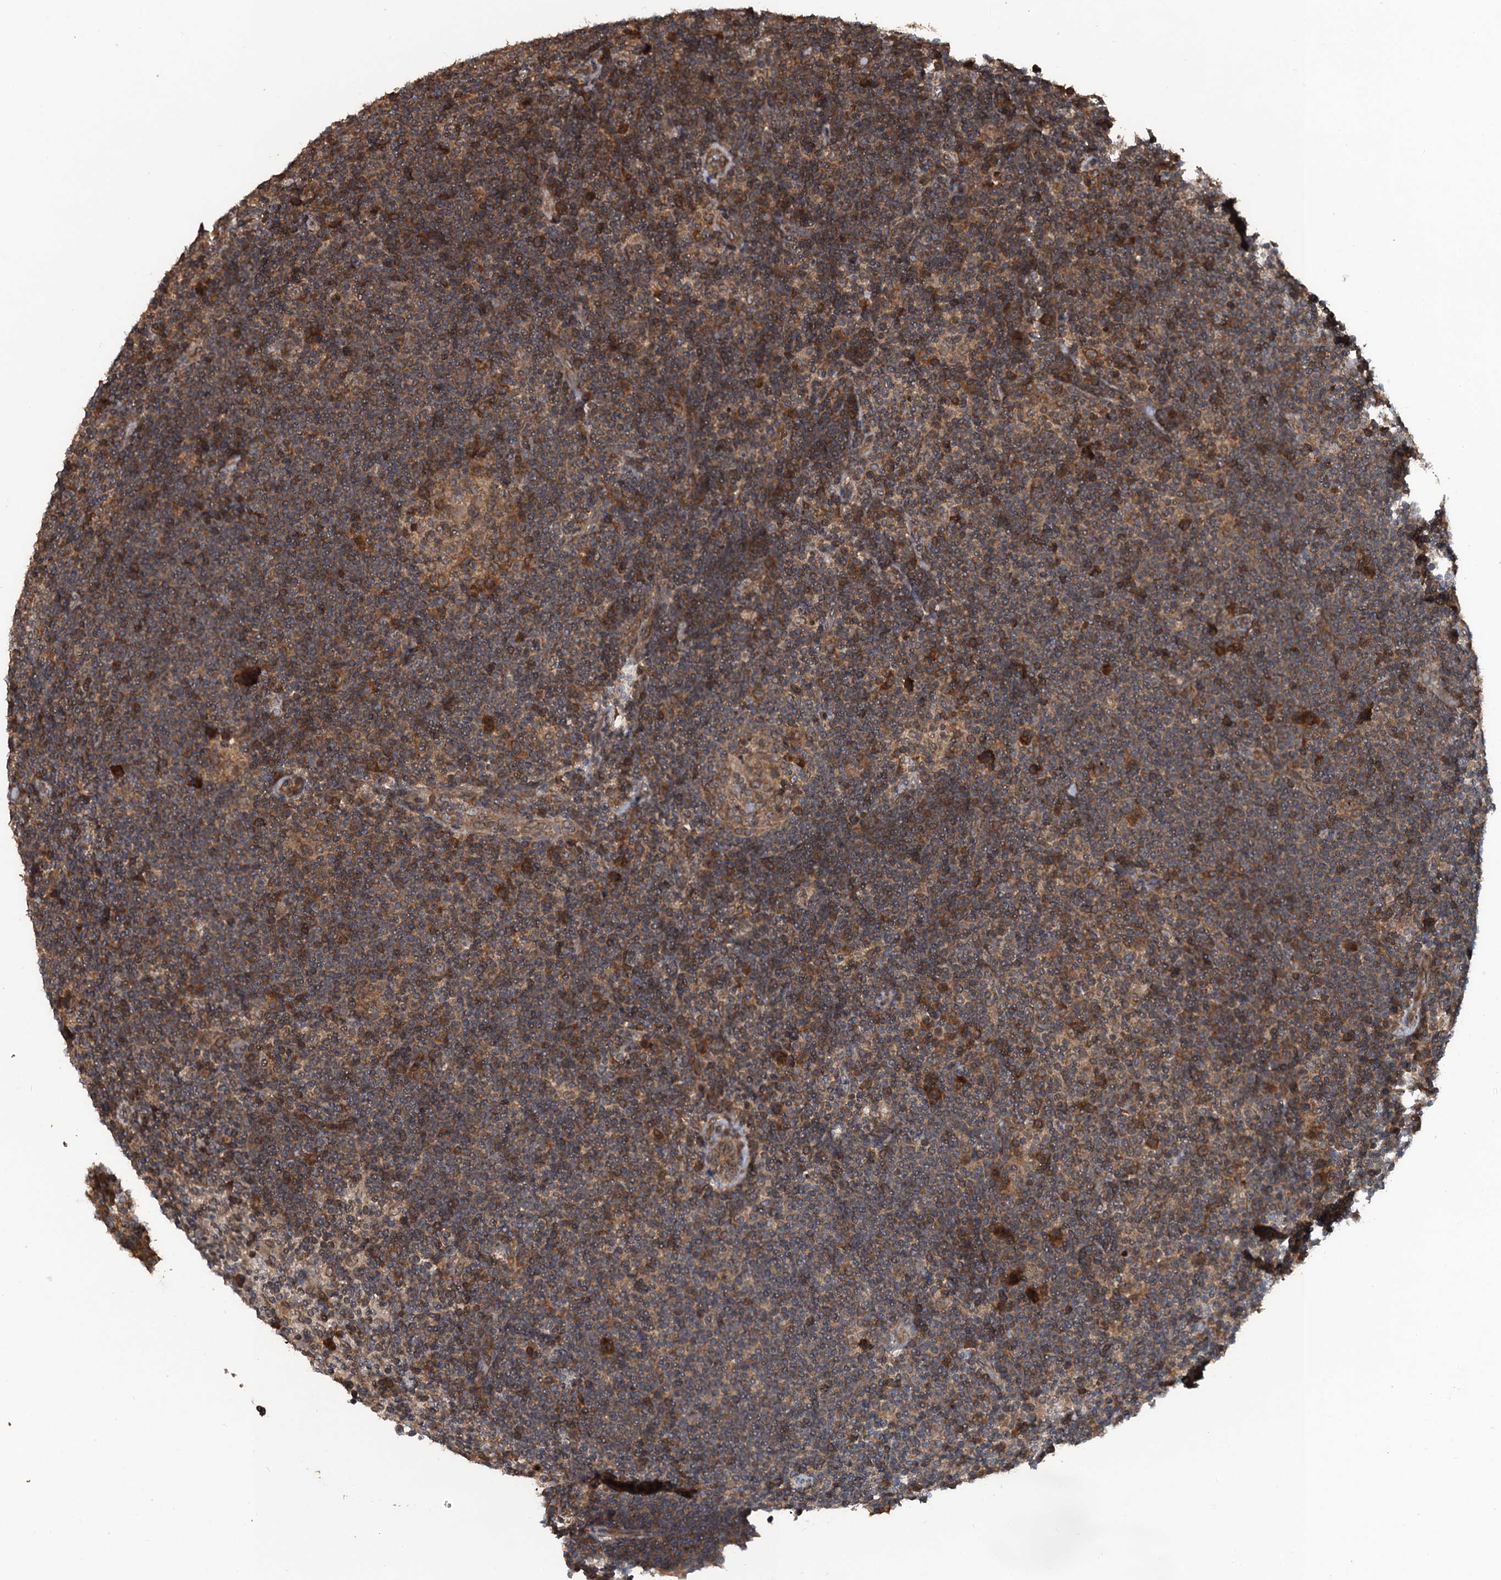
{"staining": {"intensity": "moderate", "quantity": ">75%", "location": "cytoplasmic/membranous"}, "tissue": "lymphoma", "cell_type": "Tumor cells", "image_type": "cancer", "snomed": [{"axis": "morphology", "description": "Hodgkin's disease, NOS"}, {"axis": "topography", "description": "Lymph node"}], "caption": "Moderate cytoplasmic/membranous protein staining is identified in approximately >75% of tumor cells in Hodgkin's disease.", "gene": "GLE1", "patient": {"sex": "female", "age": 57}}